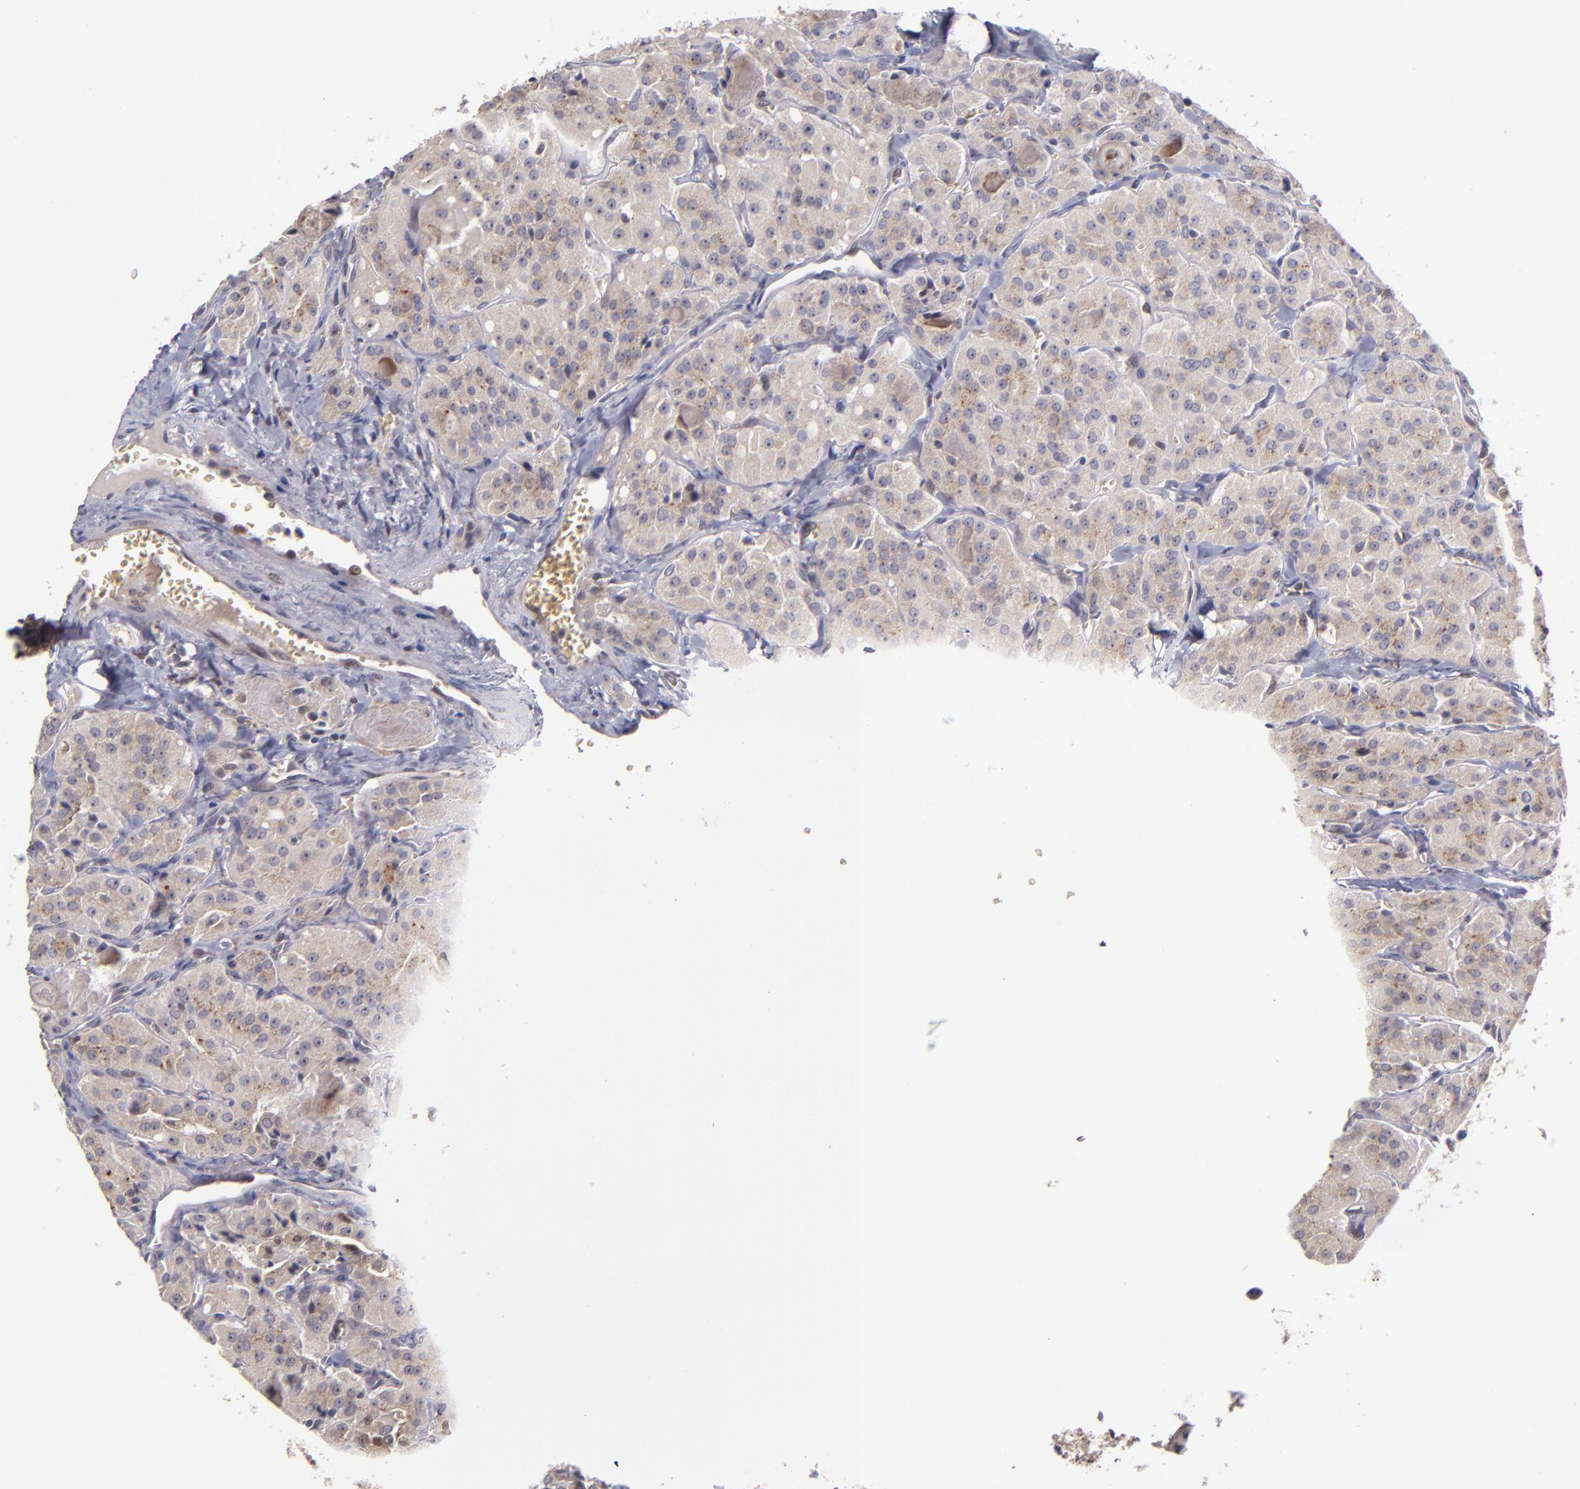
{"staining": {"intensity": "weak", "quantity": ">75%", "location": "cytoplasmic/membranous"}, "tissue": "thyroid cancer", "cell_type": "Tumor cells", "image_type": "cancer", "snomed": [{"axis": "morphology", "description": "Carcinoma, NOS"}, {"axis": "topography", "description": "Thyroid gland"}], "caption": "IHC of human carcinoma (thyroid) exhibits low levels of weak cytoplasmic/membranous staining in about >75% of tumor cells. The staining was performed using DAB, with brown indicating positive protein expression. Nuclei are stained blue with hematoxylin.", "gene": "CASP1", "patient": {"sex": "male", "age": 76}}